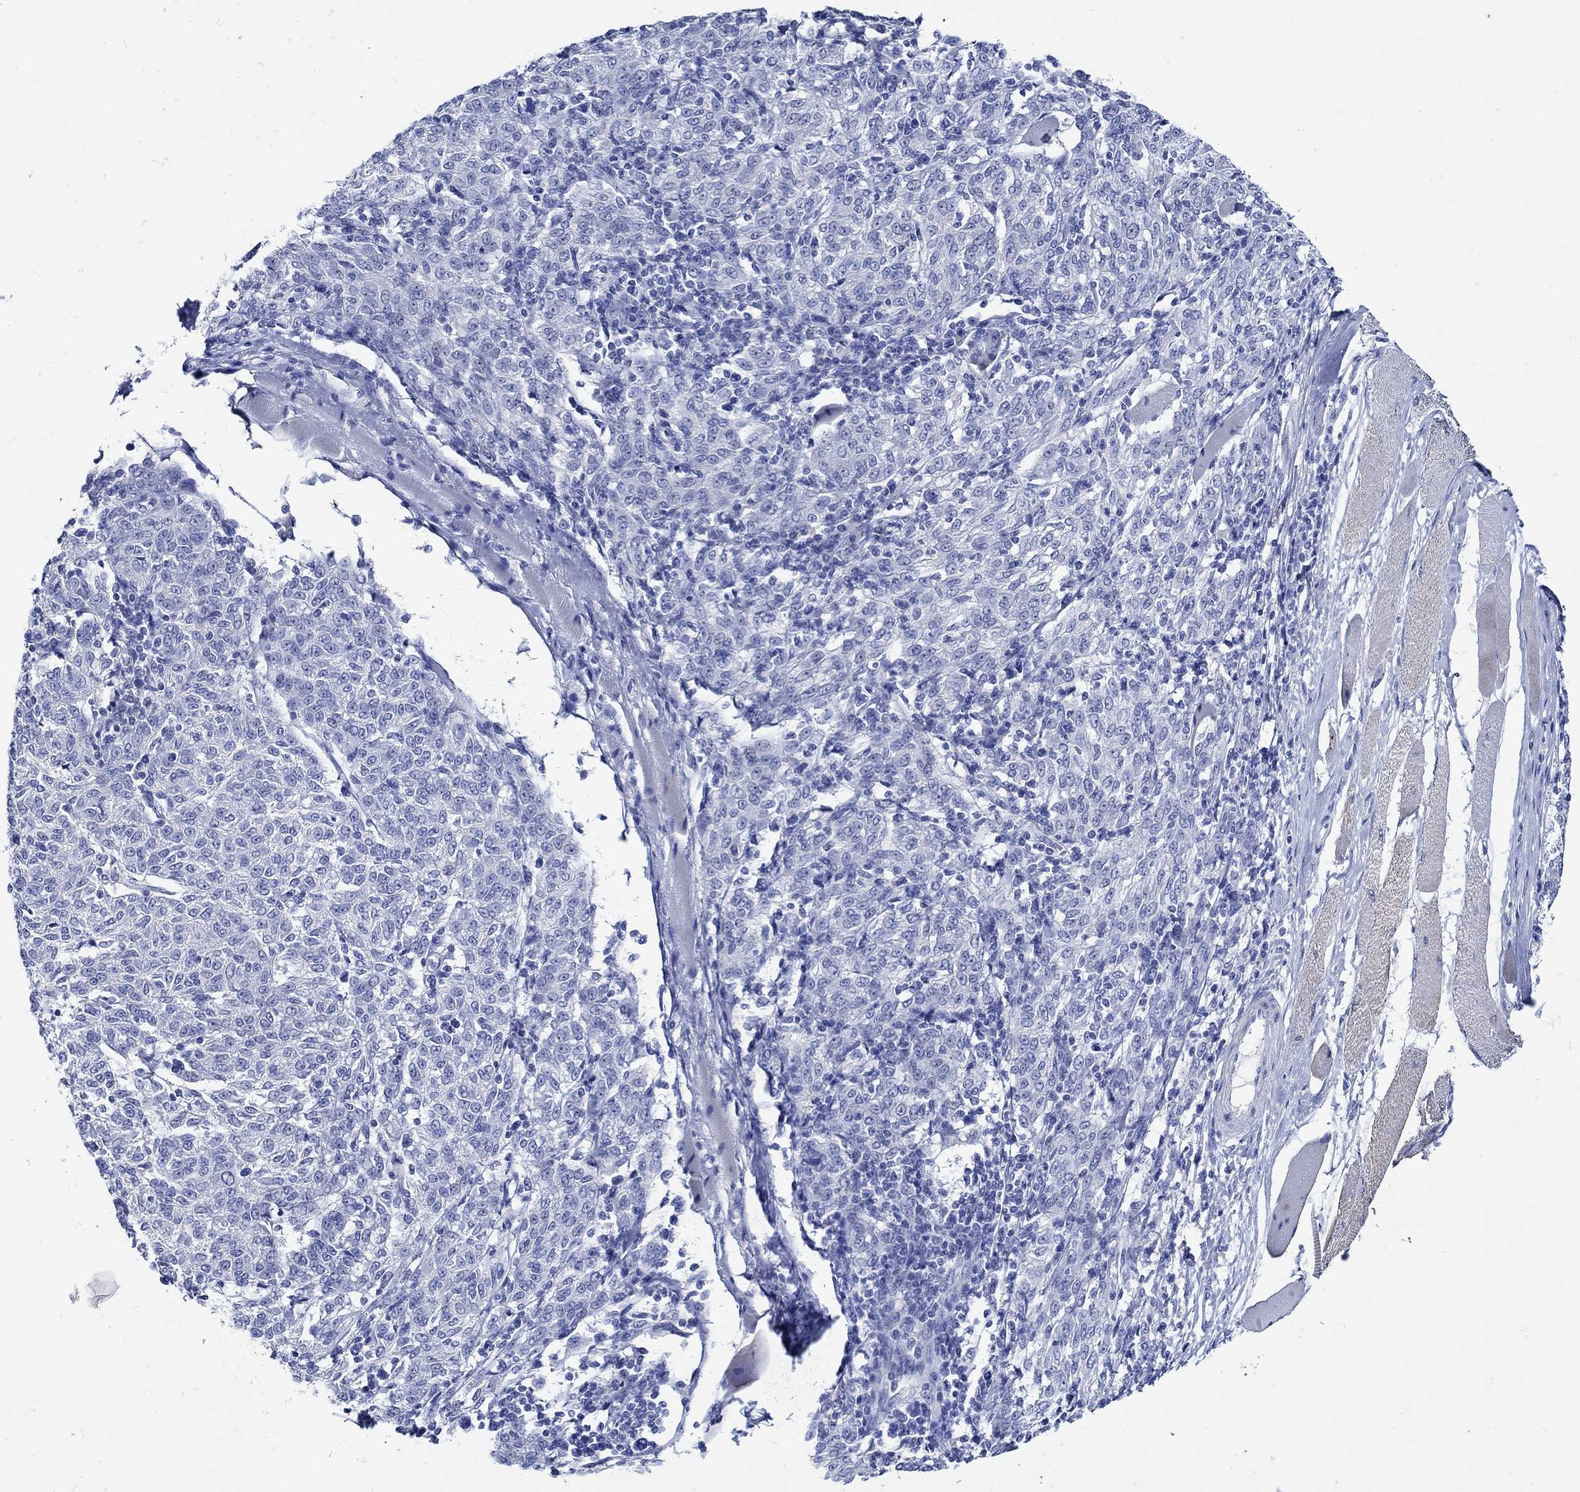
{"staining": {"intensity": "negative", "quantity": "none", "location": "none"}, "tissue": "melanoma", "cell_type": "Tumor cells", "image_type": "cancer", "snomed": [{"axis": "morphology", "description": "Malignant melanoma, NOS"}, {"axis": "topography", "description": "Skin"}], "caption": "This is an immunohistochemistry photomicrograph of malignant melanoma. There is no expression in tumor cells.", "gene": "NOS1", "patient": {"sex": "female", "age": 72}}